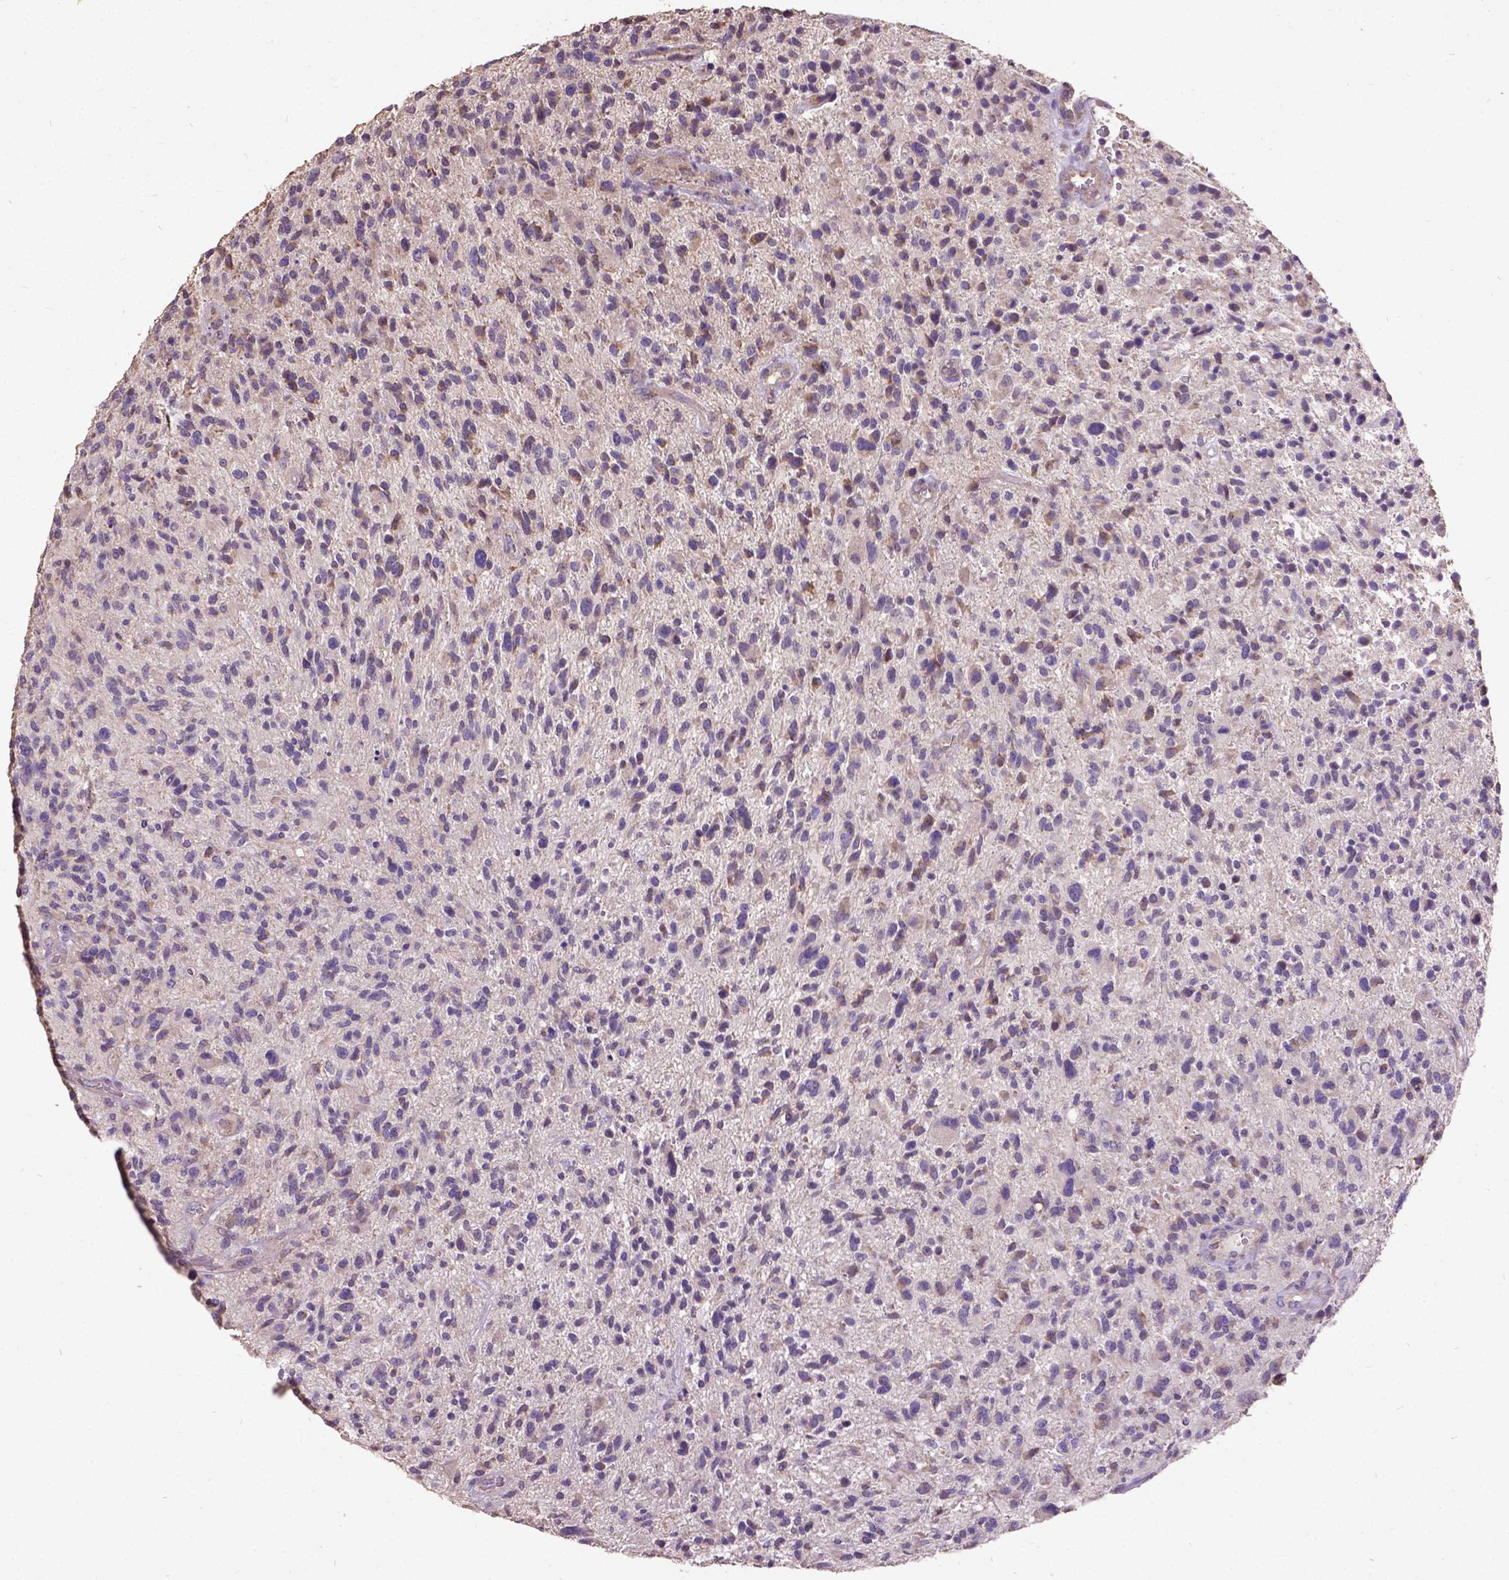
{"staining": {"intensity": "weak", "quantity": "<25%", "location": "cytoplasmic/membranous"}, "tissue": "glioma", "cell_type": "Tumor cells", "image_type": "cancer", "snomed": [{"axis": "morphology", "description": "Glioma, malignant, High grade"}, {"axis": "topography", "description": "Brain"}], "caption": "The micrograph exhibits no staining of tumor cells in glioma.", "gene": "DQX1", "patient": {"sex": "male", "age": 47}}